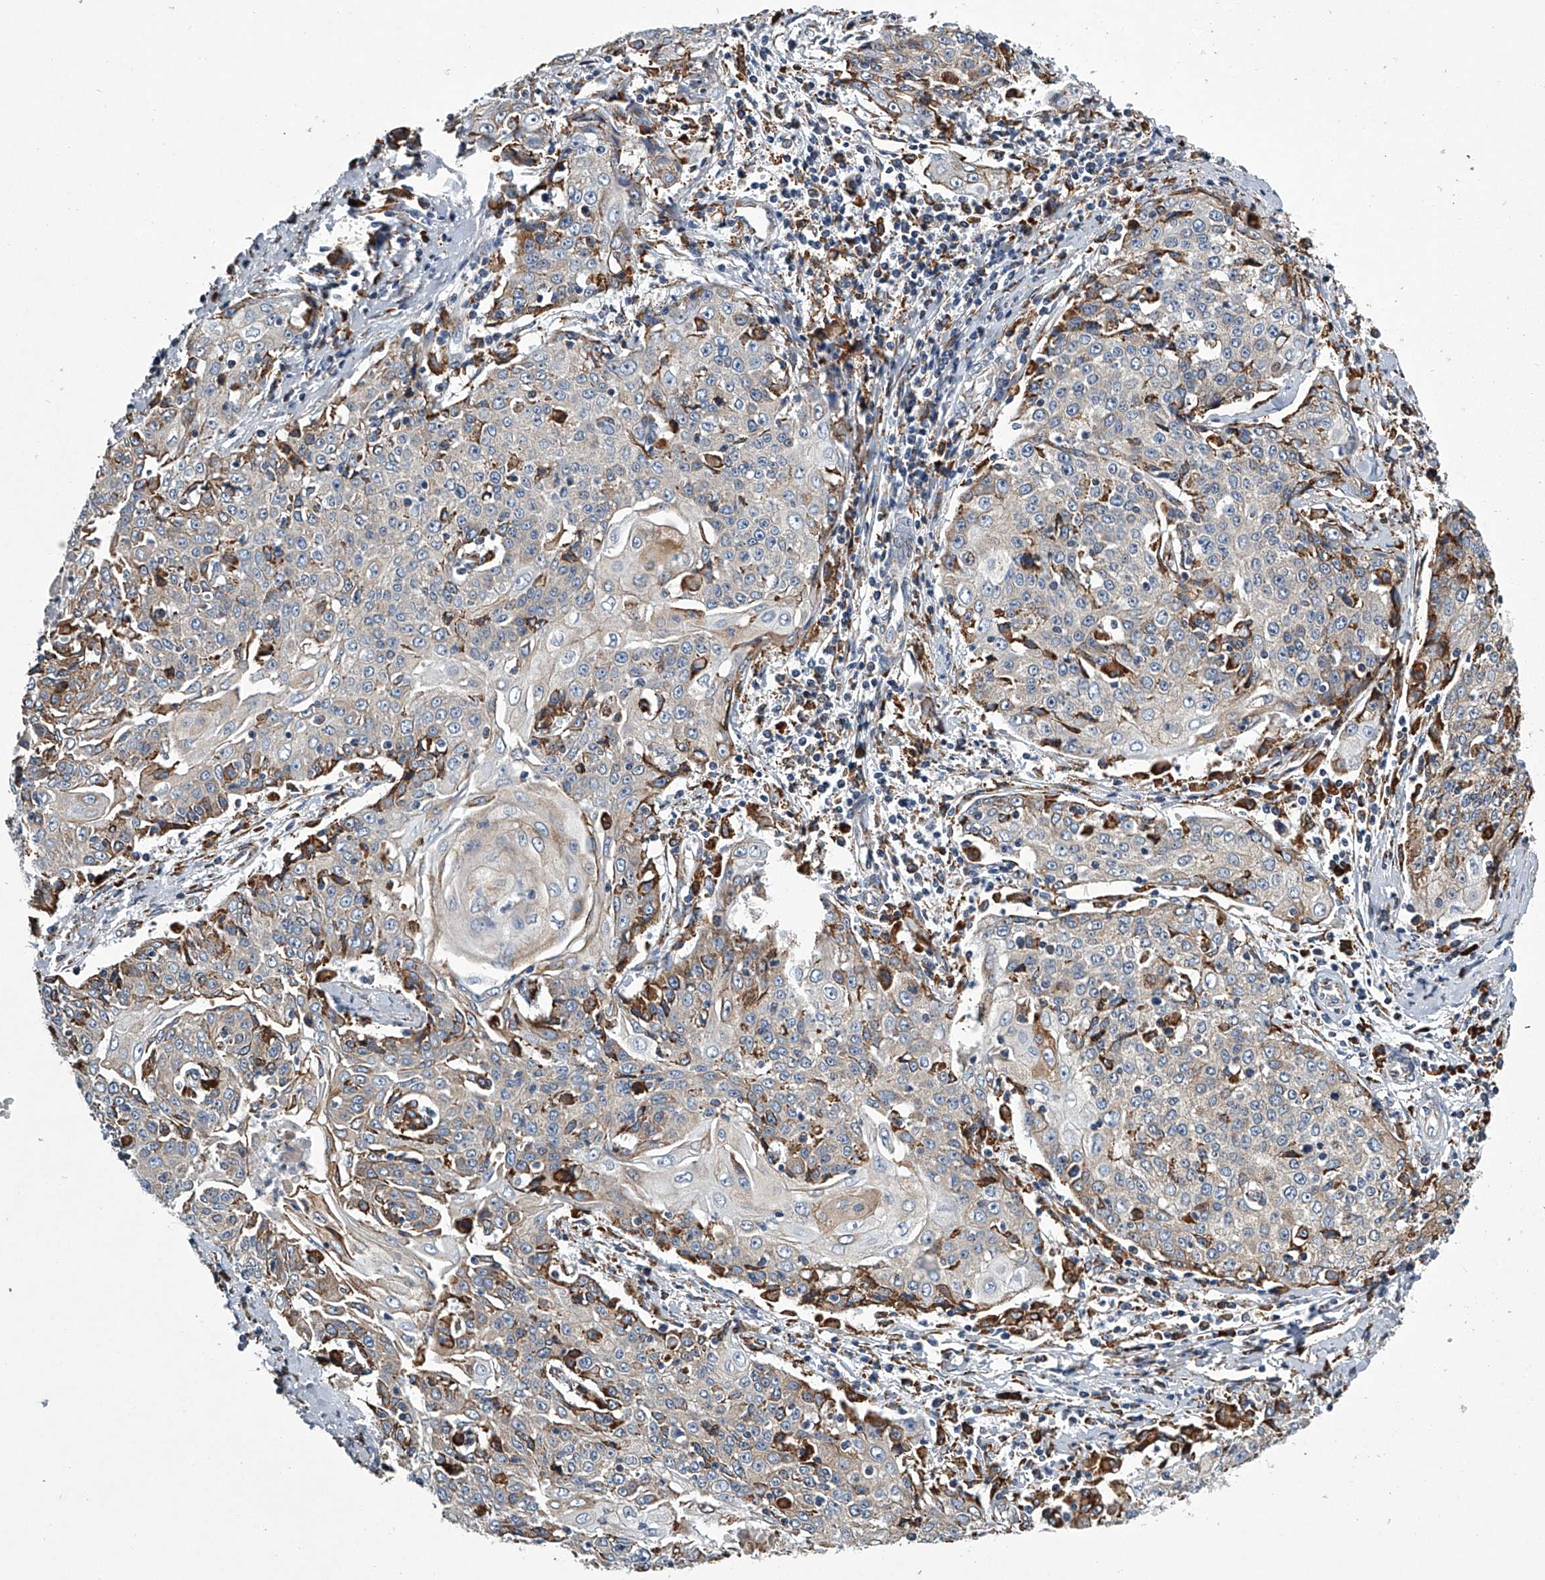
{"staining": {"intensity": "moderate", "quantity": "<25%", "location": "cytoplasmic/membranous"}, "tissue": "cervical cancer", "cell_type": "Tumor cells", "image_type": "cancer", "snomed": [{"axis": "morphology", "description": "Squamous cell carcinoma, NOS"}, {"axis": "topography", "description": "Cervix"}], "caption": "Cervical cancer tissue shows moderate cytoplasmic/membranous expression in approximately <25% of tumor cells, visualized by immunohistochemistry.", "gene": "TMEM63C", "patient": {"sex": "female", "age": 48}}